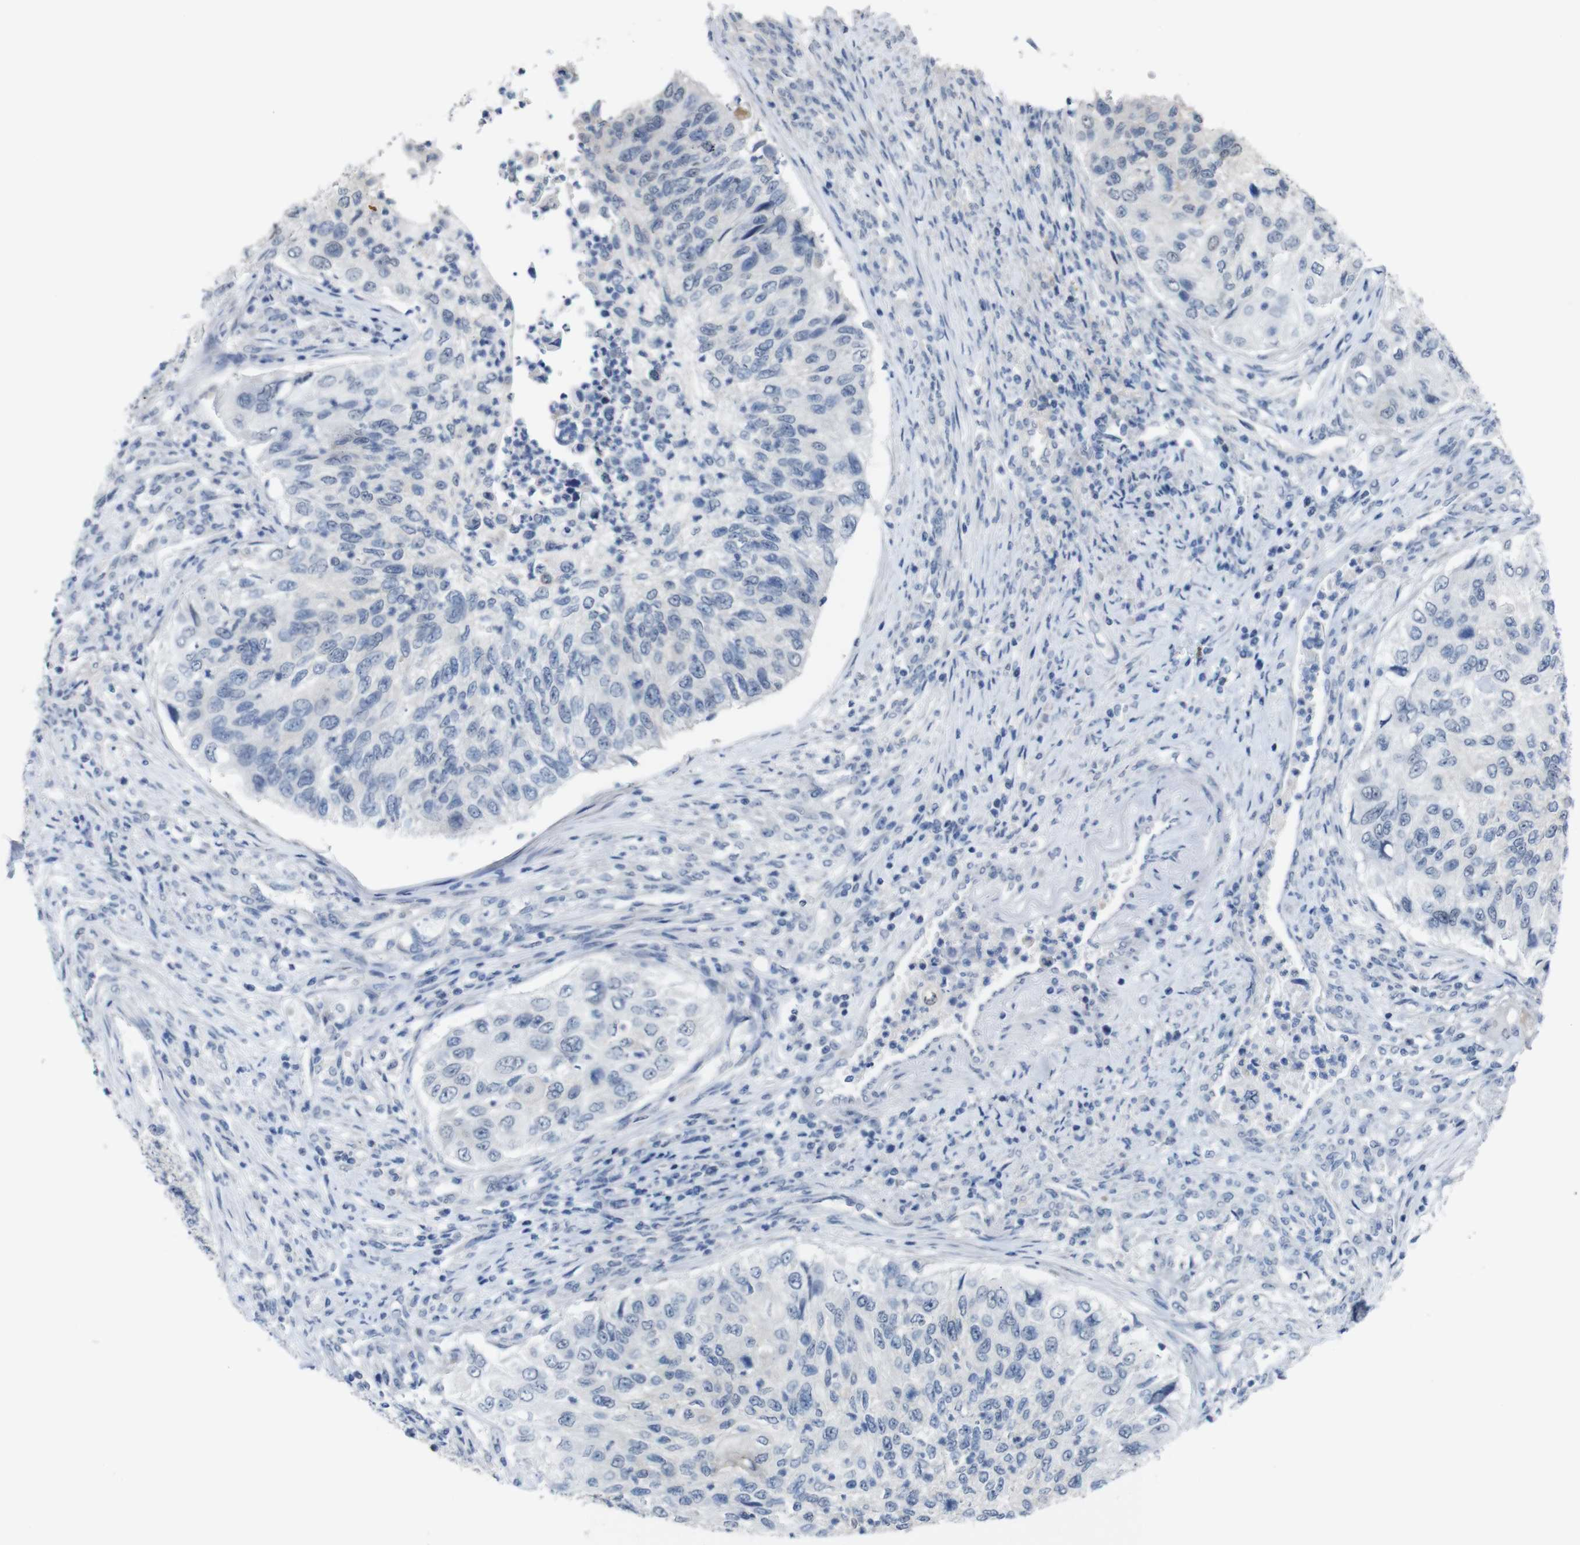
{"staining": {"intensity": "negative", "quantity": "none", "location": "none"}, "tissue": "urothelial cancer", "cell_type": "Tumor cells", "image_type": "cancer", "snomed": [{"axis": "morphology", "description": "Urothelial carcinoma, High grade"}, {"axis": "topography", "description": "Urinary bladder"}], "caption": "The image demonstrates no significant staining in tumor cells of urothelial cancer. (Stains: DAB (3,3'-diaminobenzidine) IHC with hematoxylin counter stain, Microscopy: brightfield microscopy at high magnification).", "gene": "CHRM5", "patient": {"sex": "female", "age": 60}}